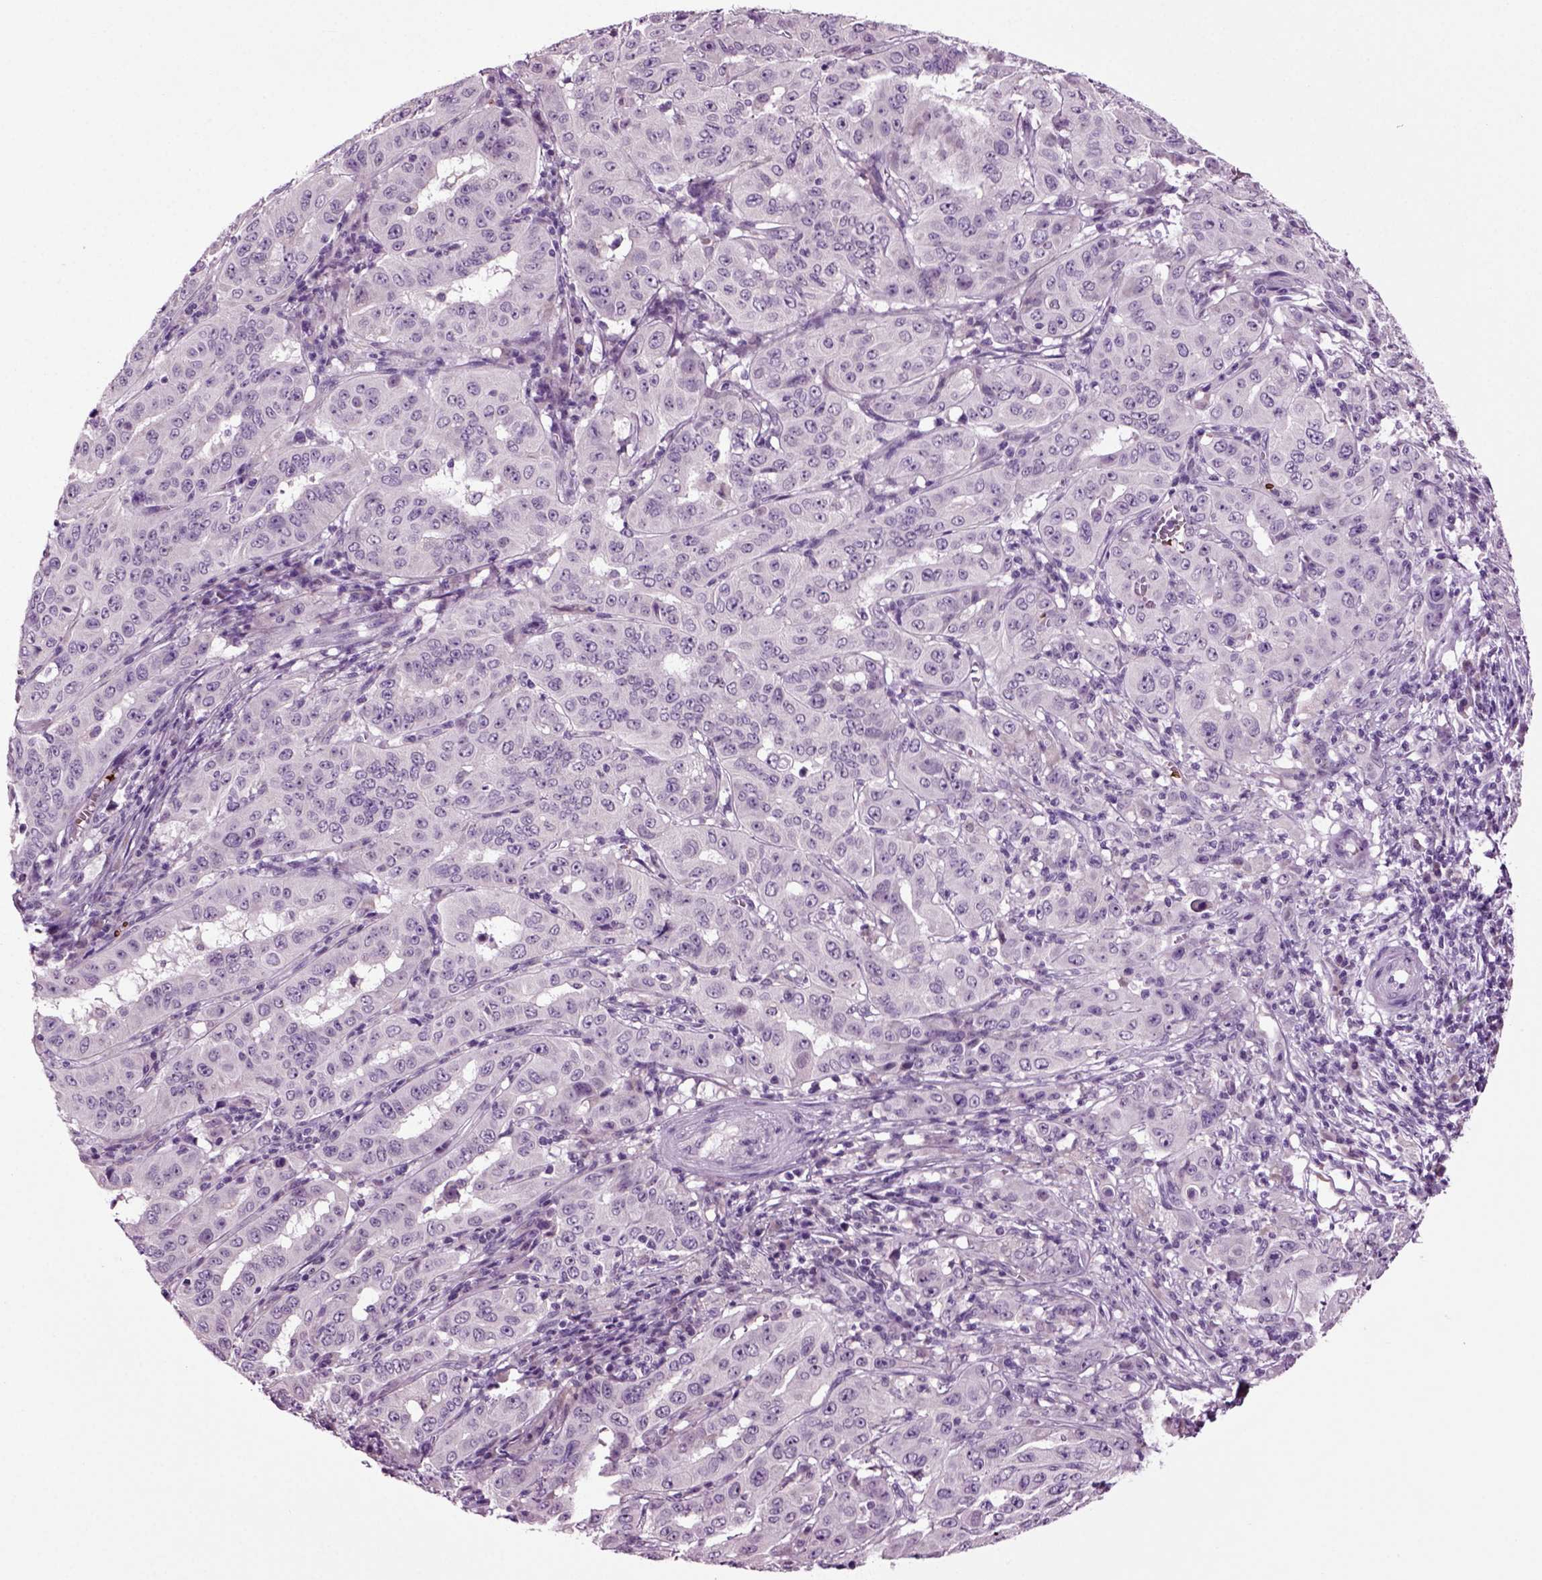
{"staining": {"intensity": "negative", "quantity": "none", "location": "none"}, "tissue": "pancreatic cancer", "cell_type": "Tumor cells", "image_type": "cancer", "snomed": [{"axis": "morphology", "description": "Adenocarcinoma, NOS"}, {"axis": "topography", "description": "Pancreas"}], "caption": "A high-resolution photomicrograph shows immunohistochemistry (IHC) staining of pancreatic cancer (adenocarcinoma), which reveals no significant expression in tumor cells.", "gene": "SPATA17", "patient": {"sex": "male", "age": 63}}